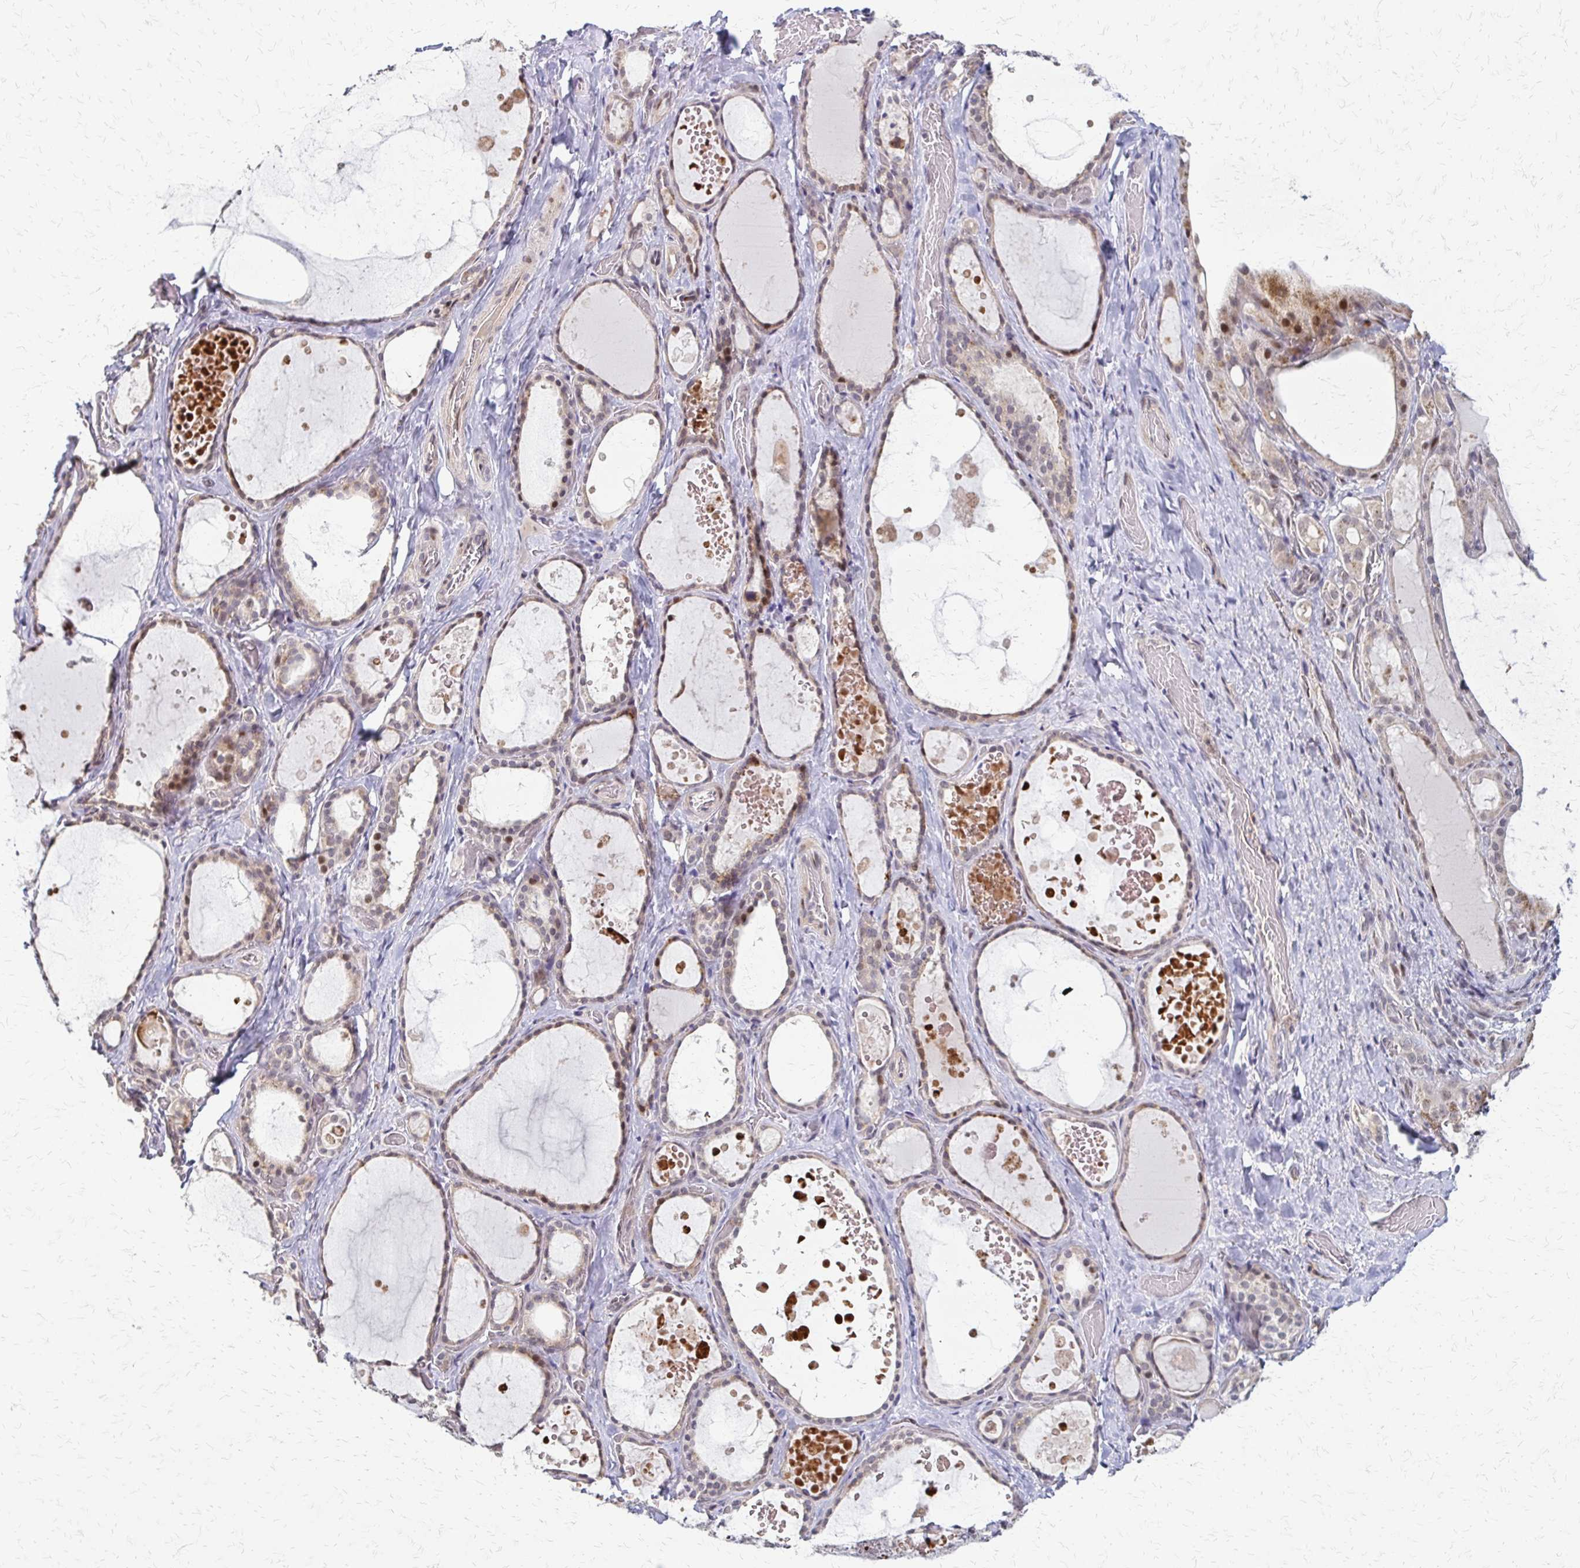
{"staining": {"intensity": "strong", "quantity": "25%-75%", "location": "nuclear"}, "tissue": "thyroid gland", "cell_type": "Glandular cells", "image_type": "normal", "snomed": [{"axis": "morphology", "description": "Normal tissue, NOS"}, {"axis": "topography", "description": "Thyroid gland"}], "caption": "Human thyroid gland stained for a protein (brown) shows strong nuclear positive positivity in approximately 25%-75% of glandular cells.", "gene": "TRIR", "patient": {"sex": "female", "age": 56}}